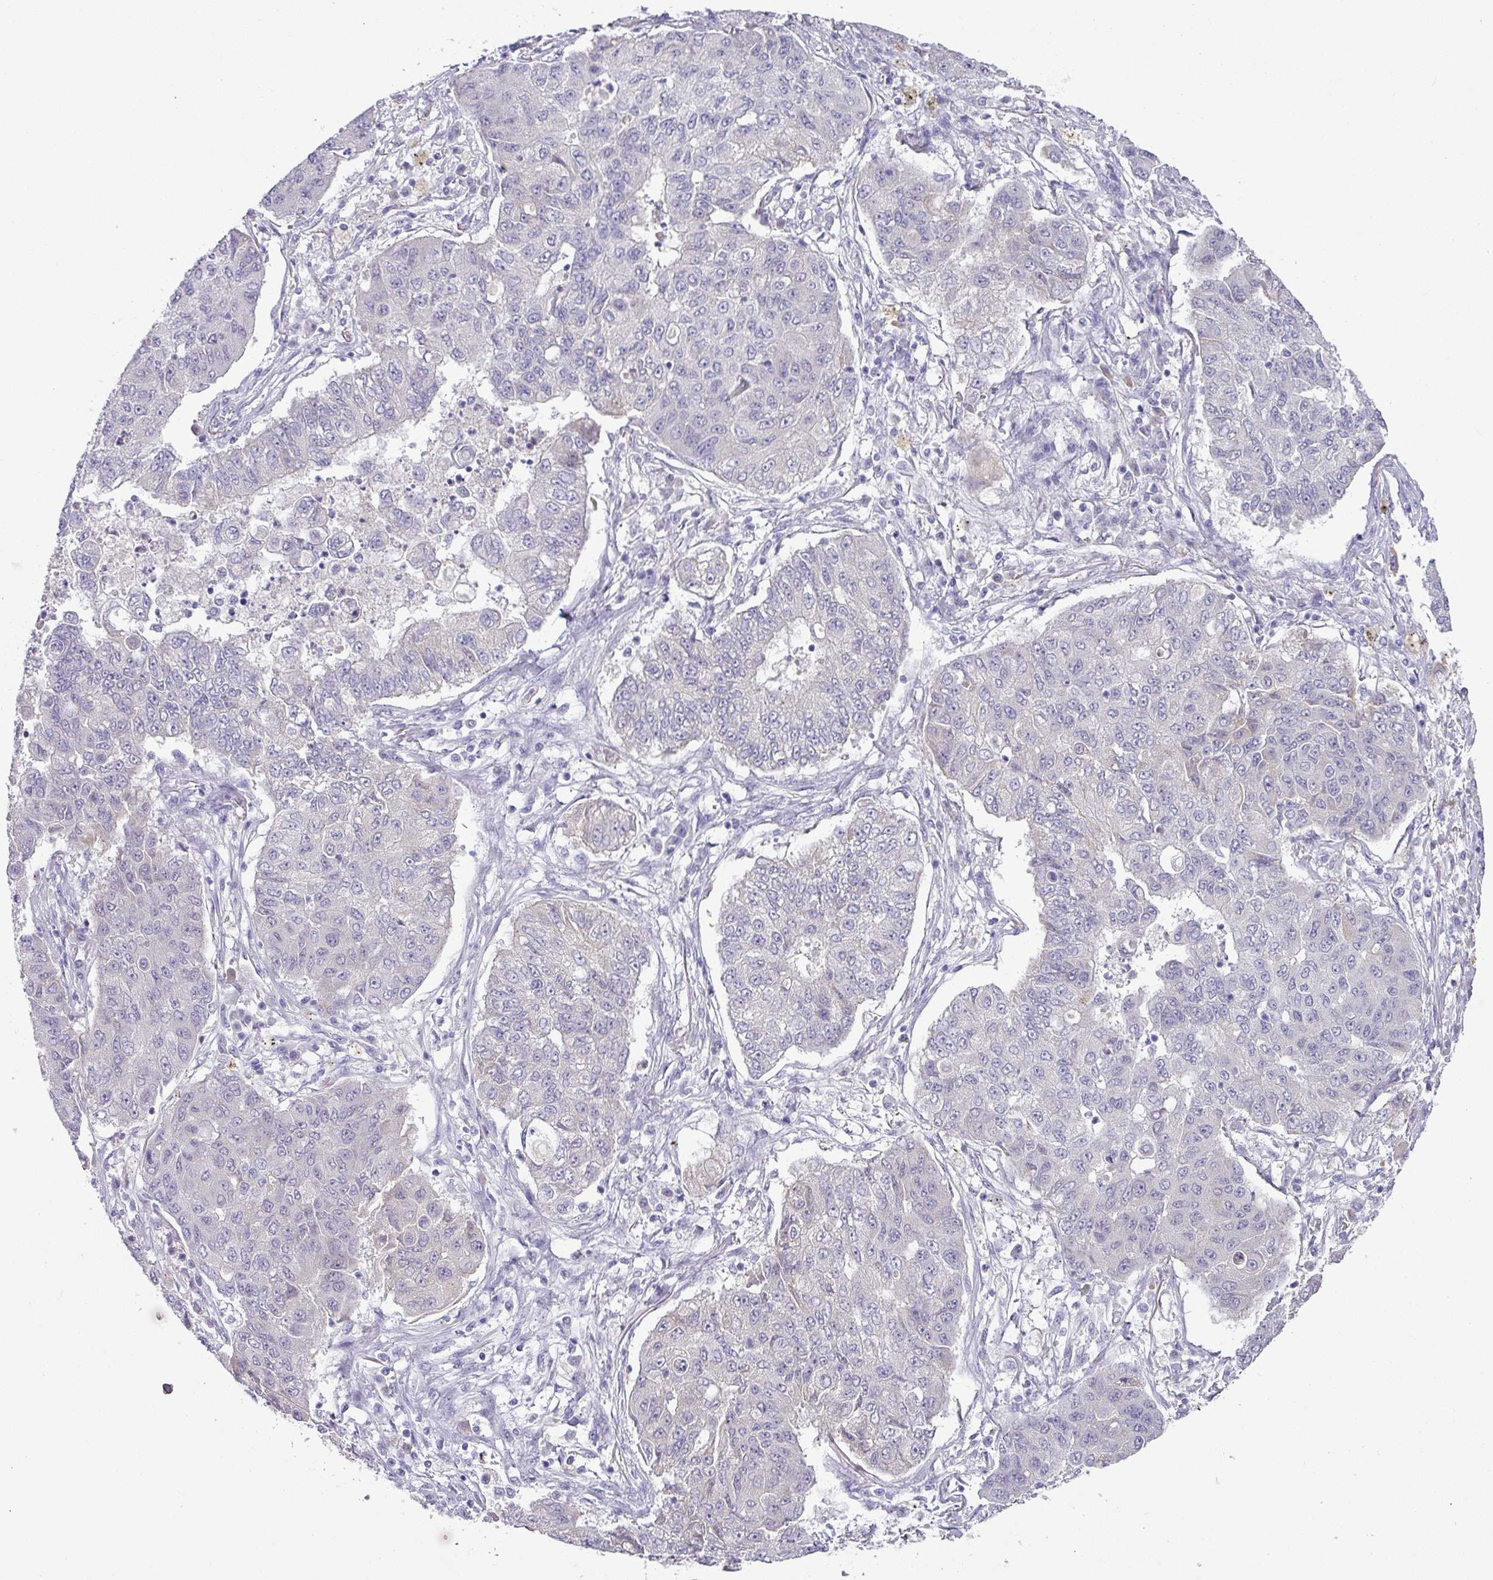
{"staining": {"intensity": "negative", "quantity": "none", "location": "none"}, "tissue": "lung cancer", "cell_type": "Tumor cells", "image_type": "cancer", "snomed": [{"axis": "morphology", "description": "Squamous cell carcinoma, NOS"}, {"axis": "topography", "description": "Lung"}], "caption": "An immunohistochemistry photomicrograph of squamous cell carcinoma (lung) is shown. There is no staining in tumor cells of squamous cell carcinoma (lung).", "gene": "FGF17", "patient": {"sex": "male", "age": 74}}